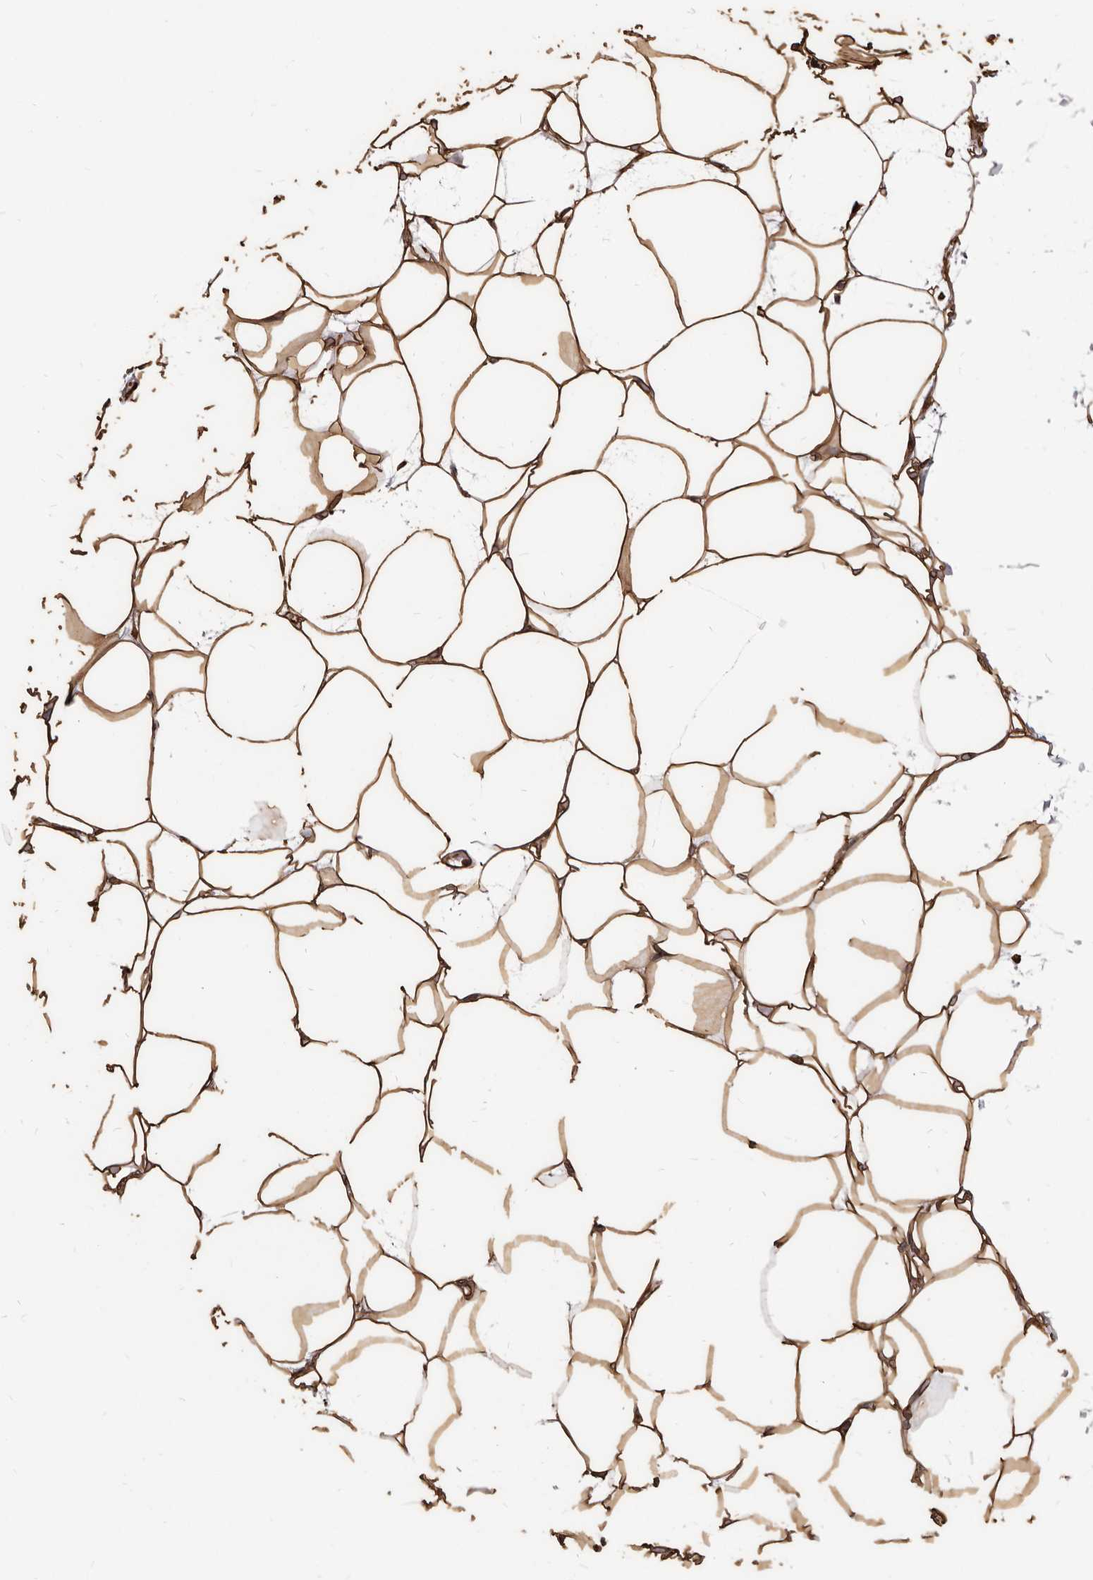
{"staining": {"intensity": "strong", "quantity": ">75%", "location": "cytoplasmic/membranous"}, "tissue": "adipose tissue", "cell_type": "Adipocytes", "image_type": "normal", "snomed": [{"axis": "morphology", "description": "Normal tissue, NOS"}, {"axis": "topography", "description": "Breast"}], "caption": "Immunohistochemistry (IHC) histopathology image of unremarkable adipose tissue stained for a protein (brown), which demonstrates high levels of strong cytoplasmic/membranous staining in about >75% of adipocytes.", "gene": "MTURN", "patient": {"sex": "female", "age": 23}}